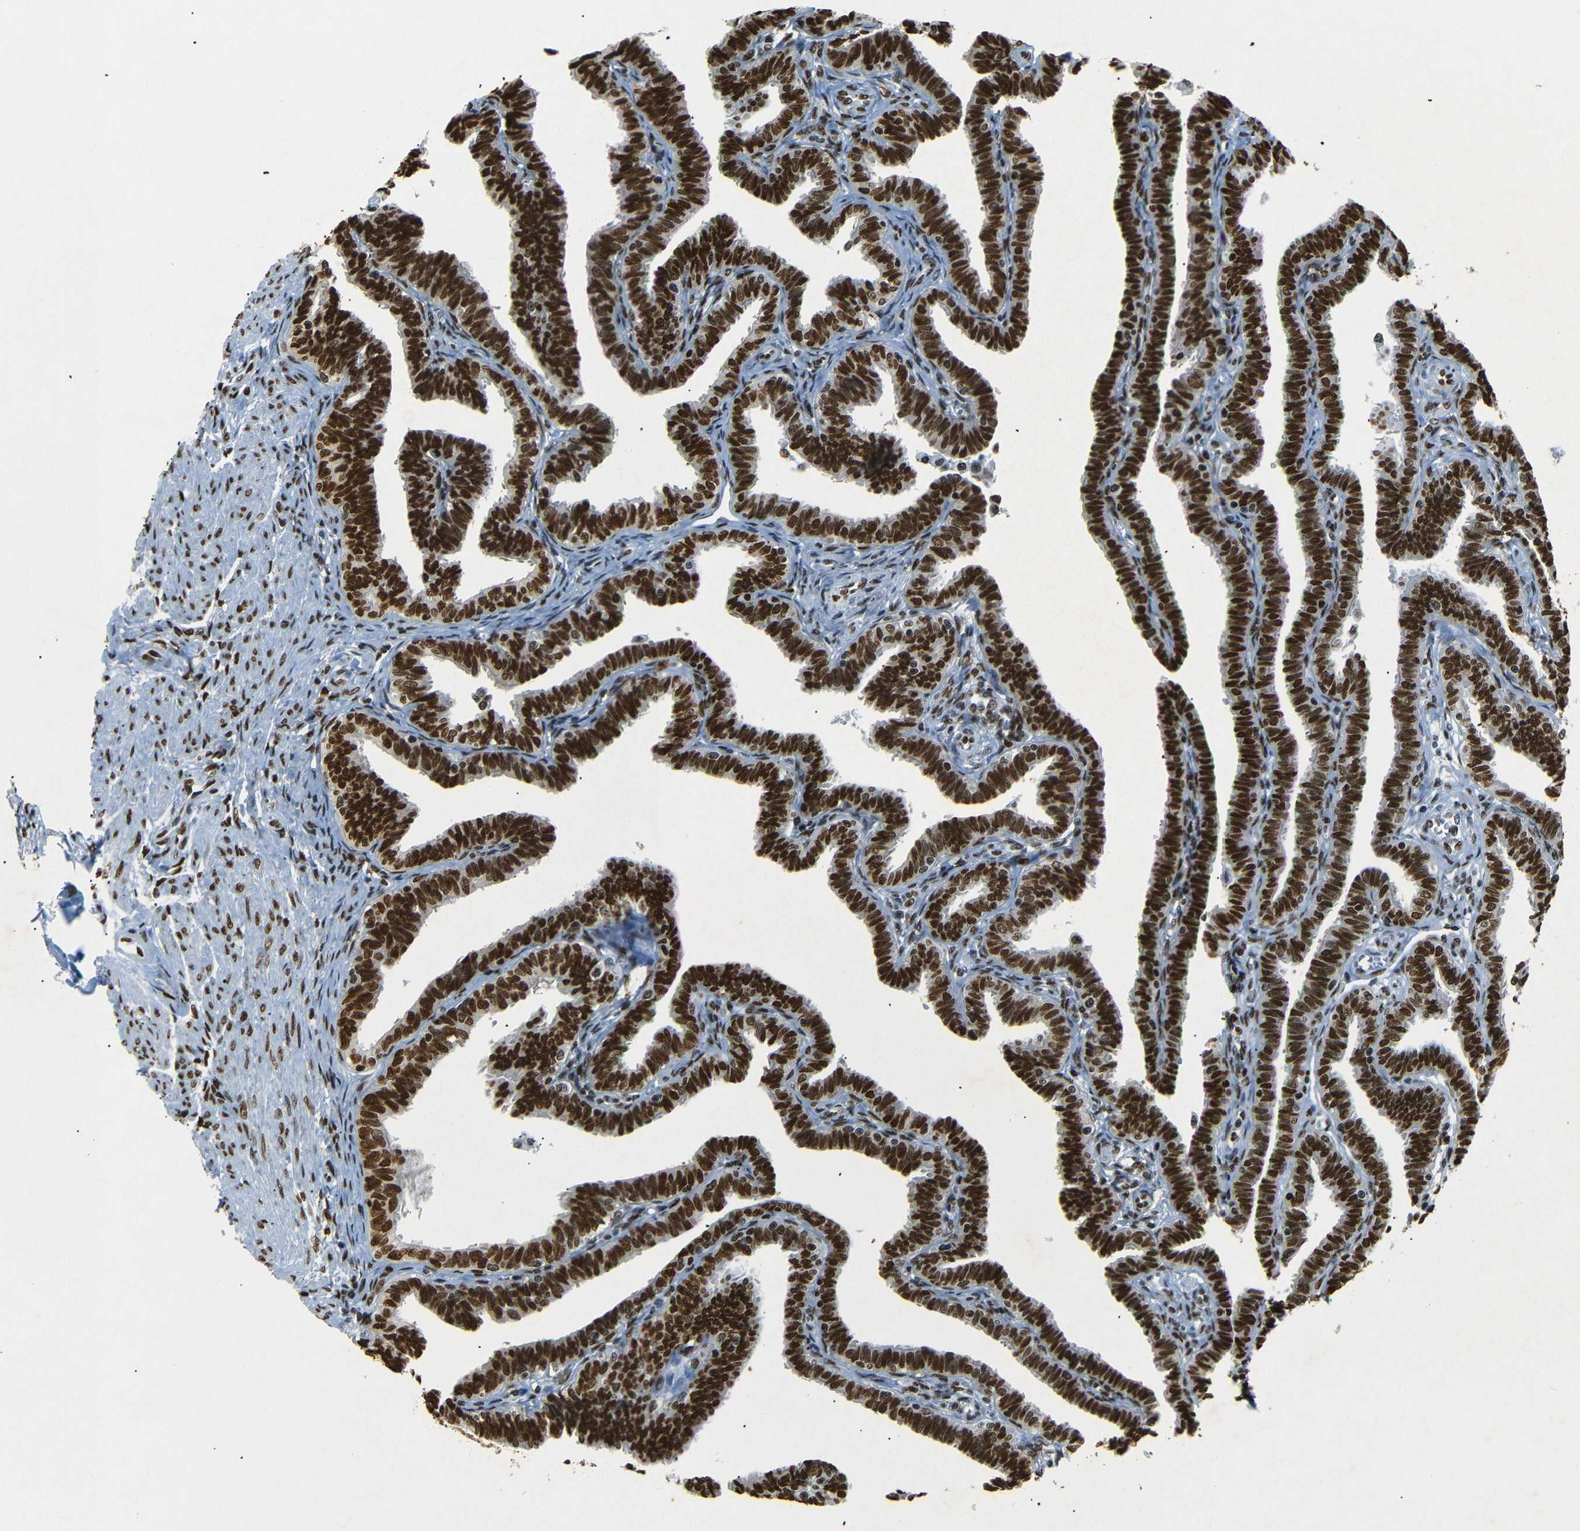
{"staining": {"intensity": "strong", "quantity": ">75%", "location": "nuclear"}, "tissue": "fallopian tube", "cell_type": "Glandular cells", "image_type": "normal", "snomed": [{"axis": "morphology", "description": "Normal tissue, NOS"}, {"axis": "topography", "description": "Fallopian tube"}, {"axis": "topography", "description": "Ovary"}], "caption": "Unremarkable fallopian tube displays strong nuclear staining in about >75% of glandular cells, visualized by immunohistochemistry. The staining is performed using DAB (3,3'-diaminobenzidine) brown chromogen to label protein expression. The nuclei are counter-stained blue using hematoxylin.", "gene": "HMGN1", "patient": {"sex": "female", "age": 23}}